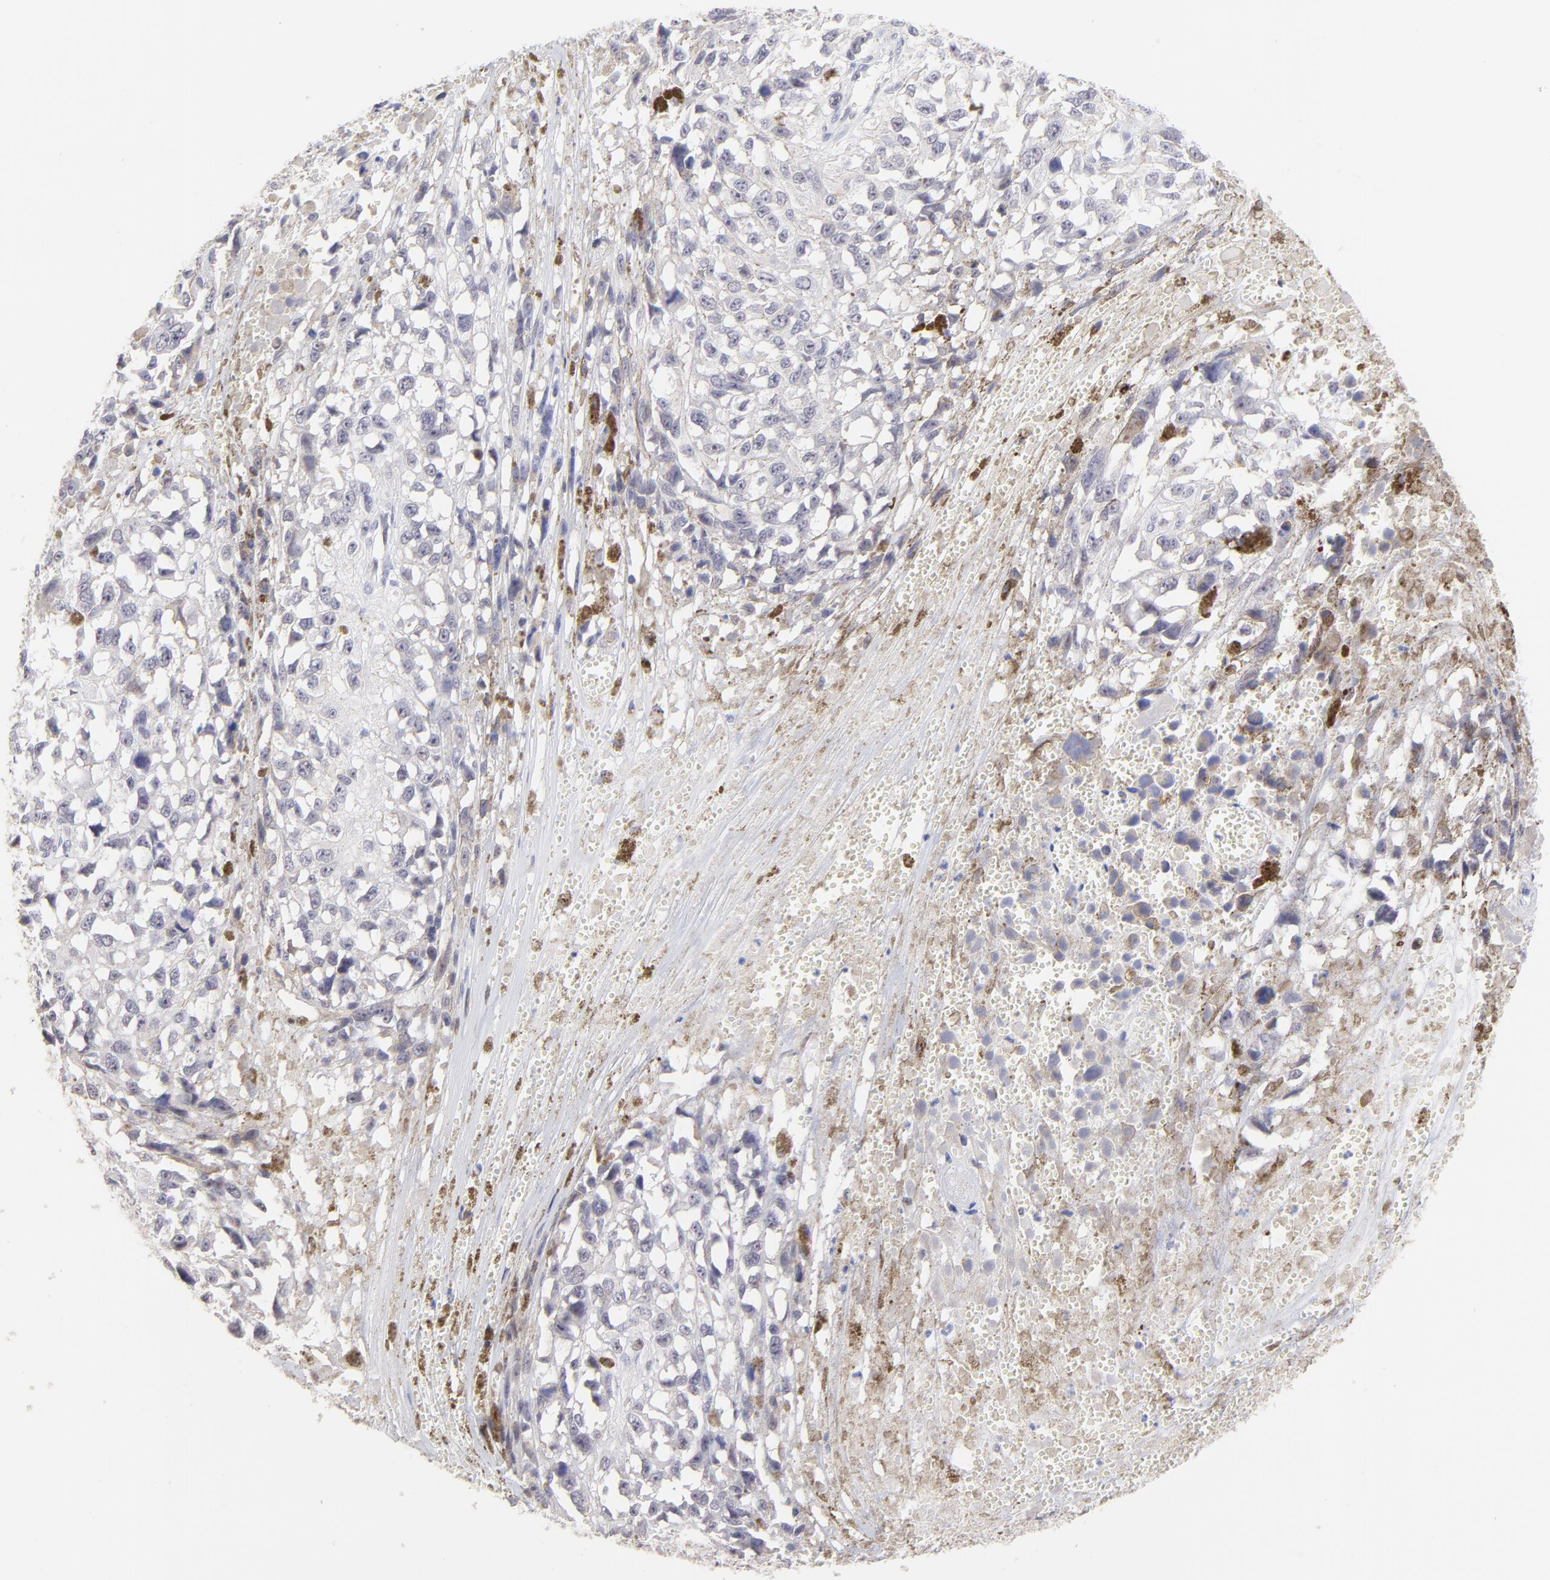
{"staining": {"intensity": "negative", "quantity": "none", "location": "none"}, "tissue": "melanoma", "cell_type": "Tumor cells", "image_type": "cancer", "snomed": [{"axis": "morphology", "description": "Malignant melanoma, Metastatic site"}, {"axis": "topography", "description": "Lymph node"}], "caption": "Photomicrograph shows no significant protein expression in tumor cells of malignant melanoma (metastatic site). The staining is performed using DAB brown chromogen with nuclei counter-stained in using hematoxylin.", "gene": "KLF4", "patient": {"sex": "male", "age": 59}}